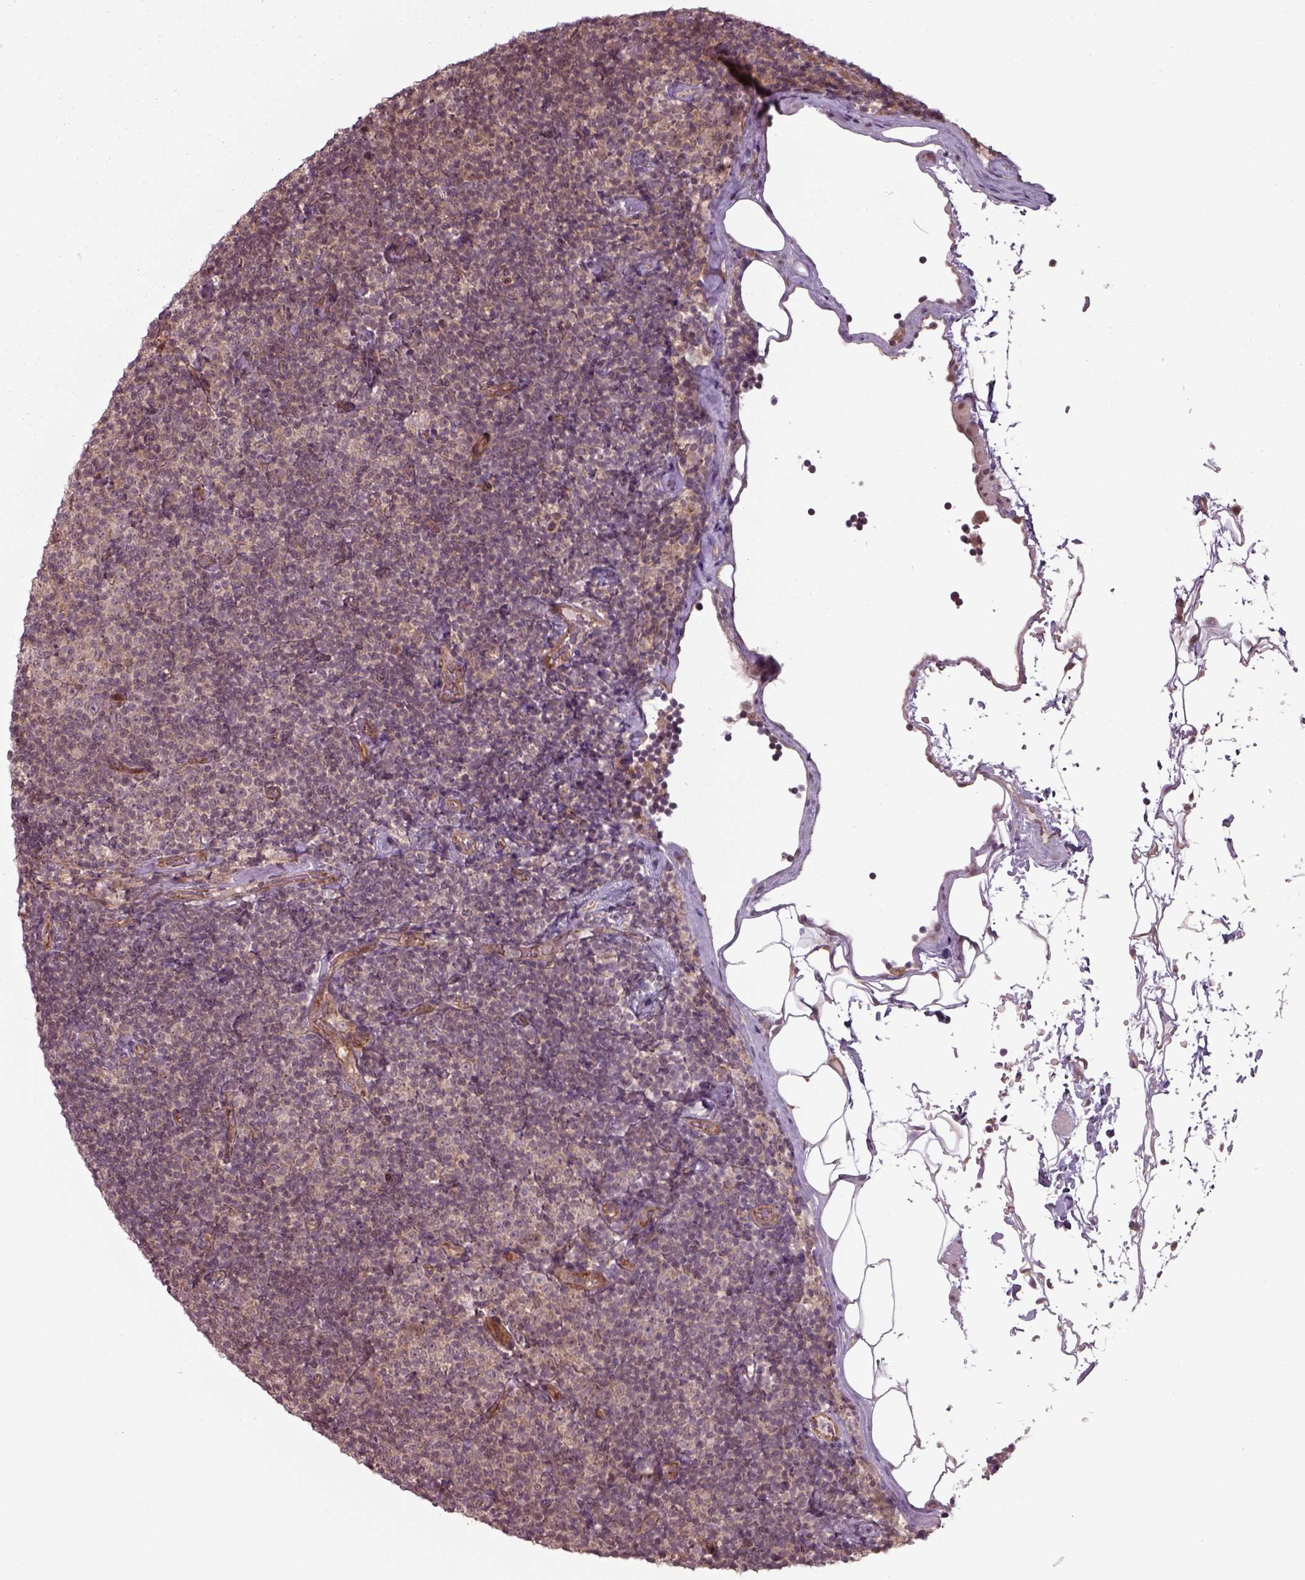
{"staining": {"intensity": "weak", "quantity": "<25%", "location": "cytoplasmic/membranous"}, "tissue": "lymphoma", "cell_type": "Tumor cells", "image_type": "cancer", "snomed": [{"axis": "morphology", "description": "Malignant lymphoma, non-Hodgkin's type, Low grade"}, {"axis": "topography", "description": "Lymph node"}], "caption": "Immunohistochemistry image of neoplastic tissue: human low-grade malignant lymphoma, non-Hodgkin's type stained with DAB exhibits no significant protein staining in tumor cells.", "gene": "CHMP3", "patient": {"sex": "male", "age": 81}}